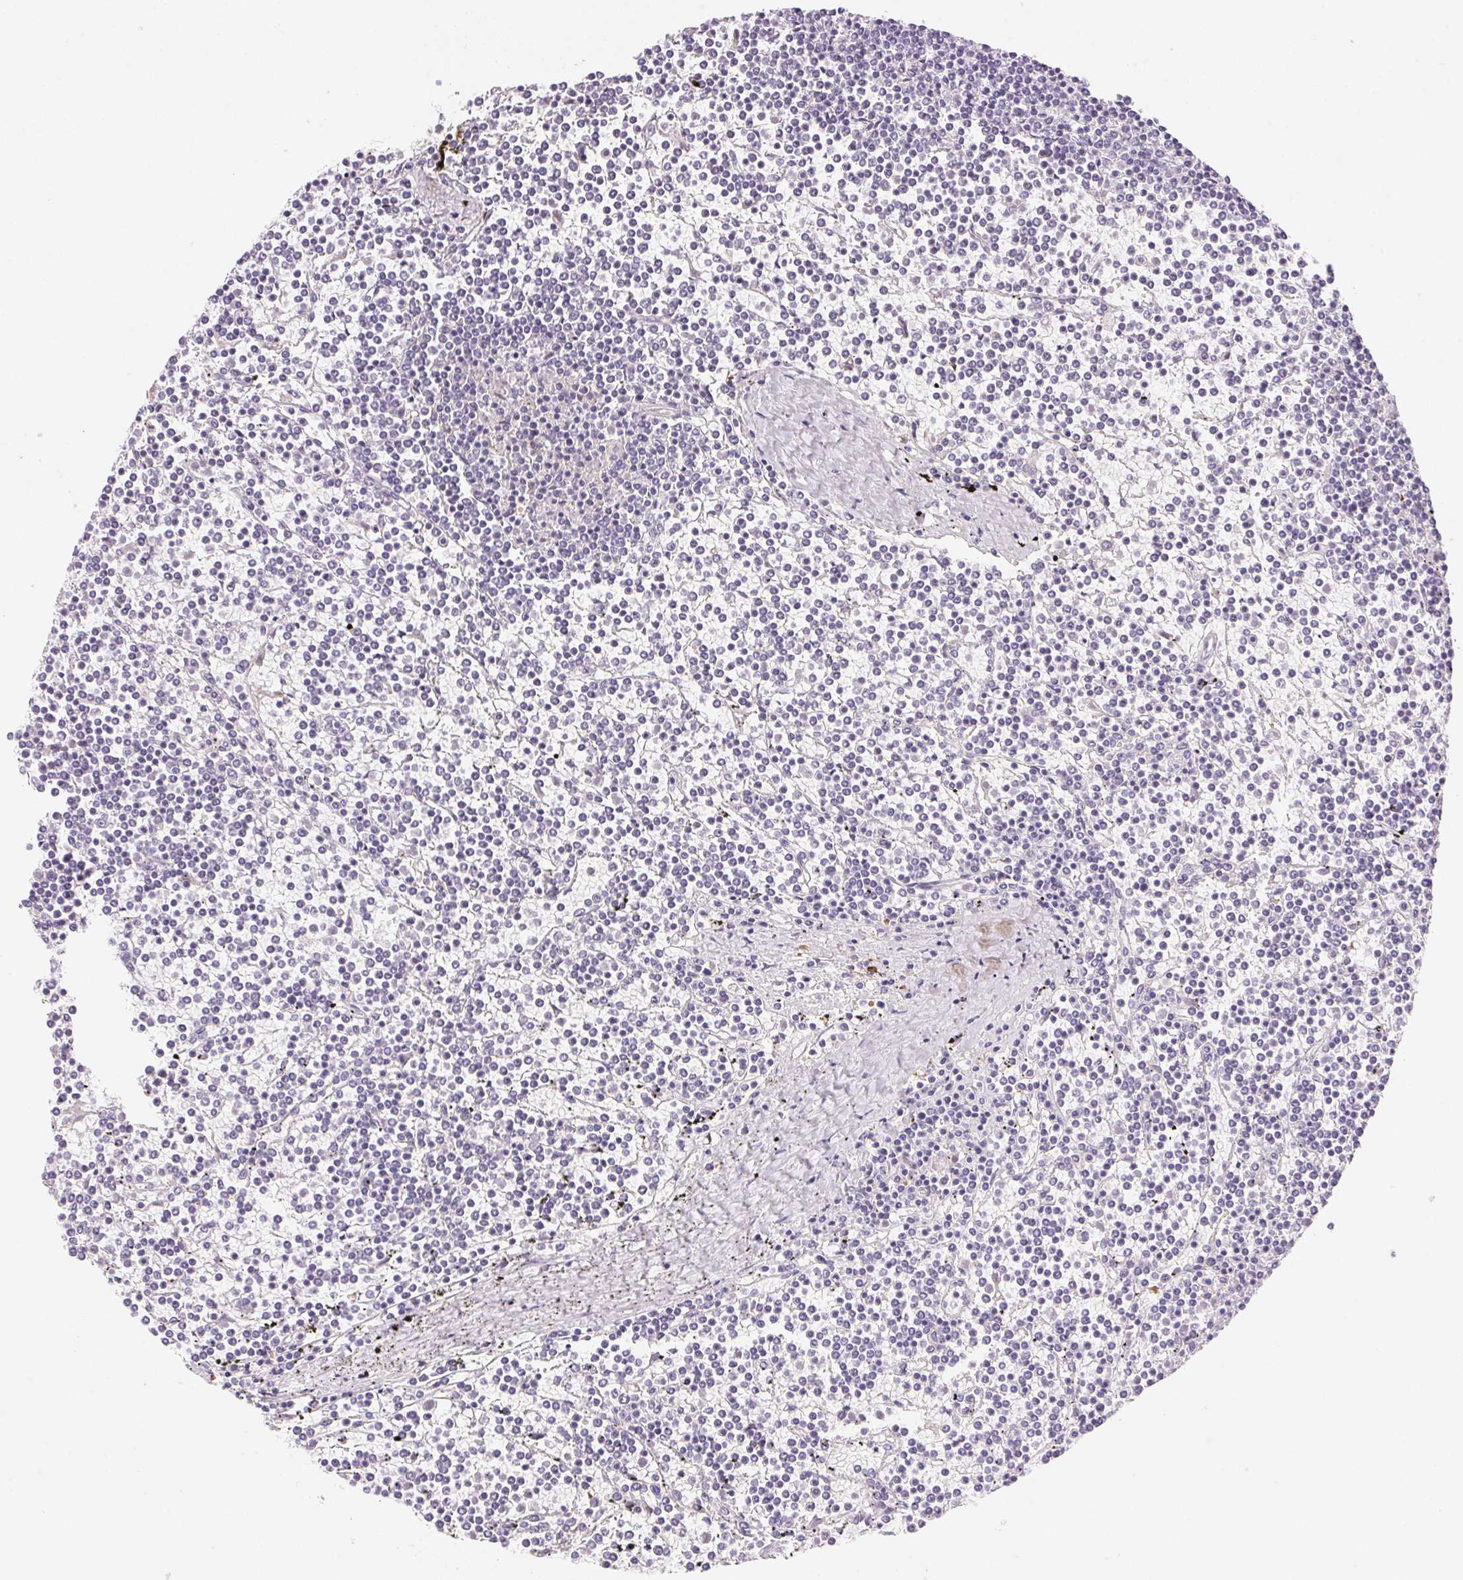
{"staining": {"intensity": "negative", "quantity": "none", "location": "none"}, "tissue": "lymphoma", "cell_type": "Tumor cells", "image_type": "cancer", "snomed": [{"axis": "morphology", "description": "Malignant lymphoma, non-Hodgkin's type, Low grade"}, {"axis": "topography", "description": "Spleen"}], "caption": "This is a image of immunohistochemistry (IHC) staining of lymphoma, which shows no positivity in tumor cells.", "gene": "TEKT1", "patient": {"sex": "female", "age": 19}}